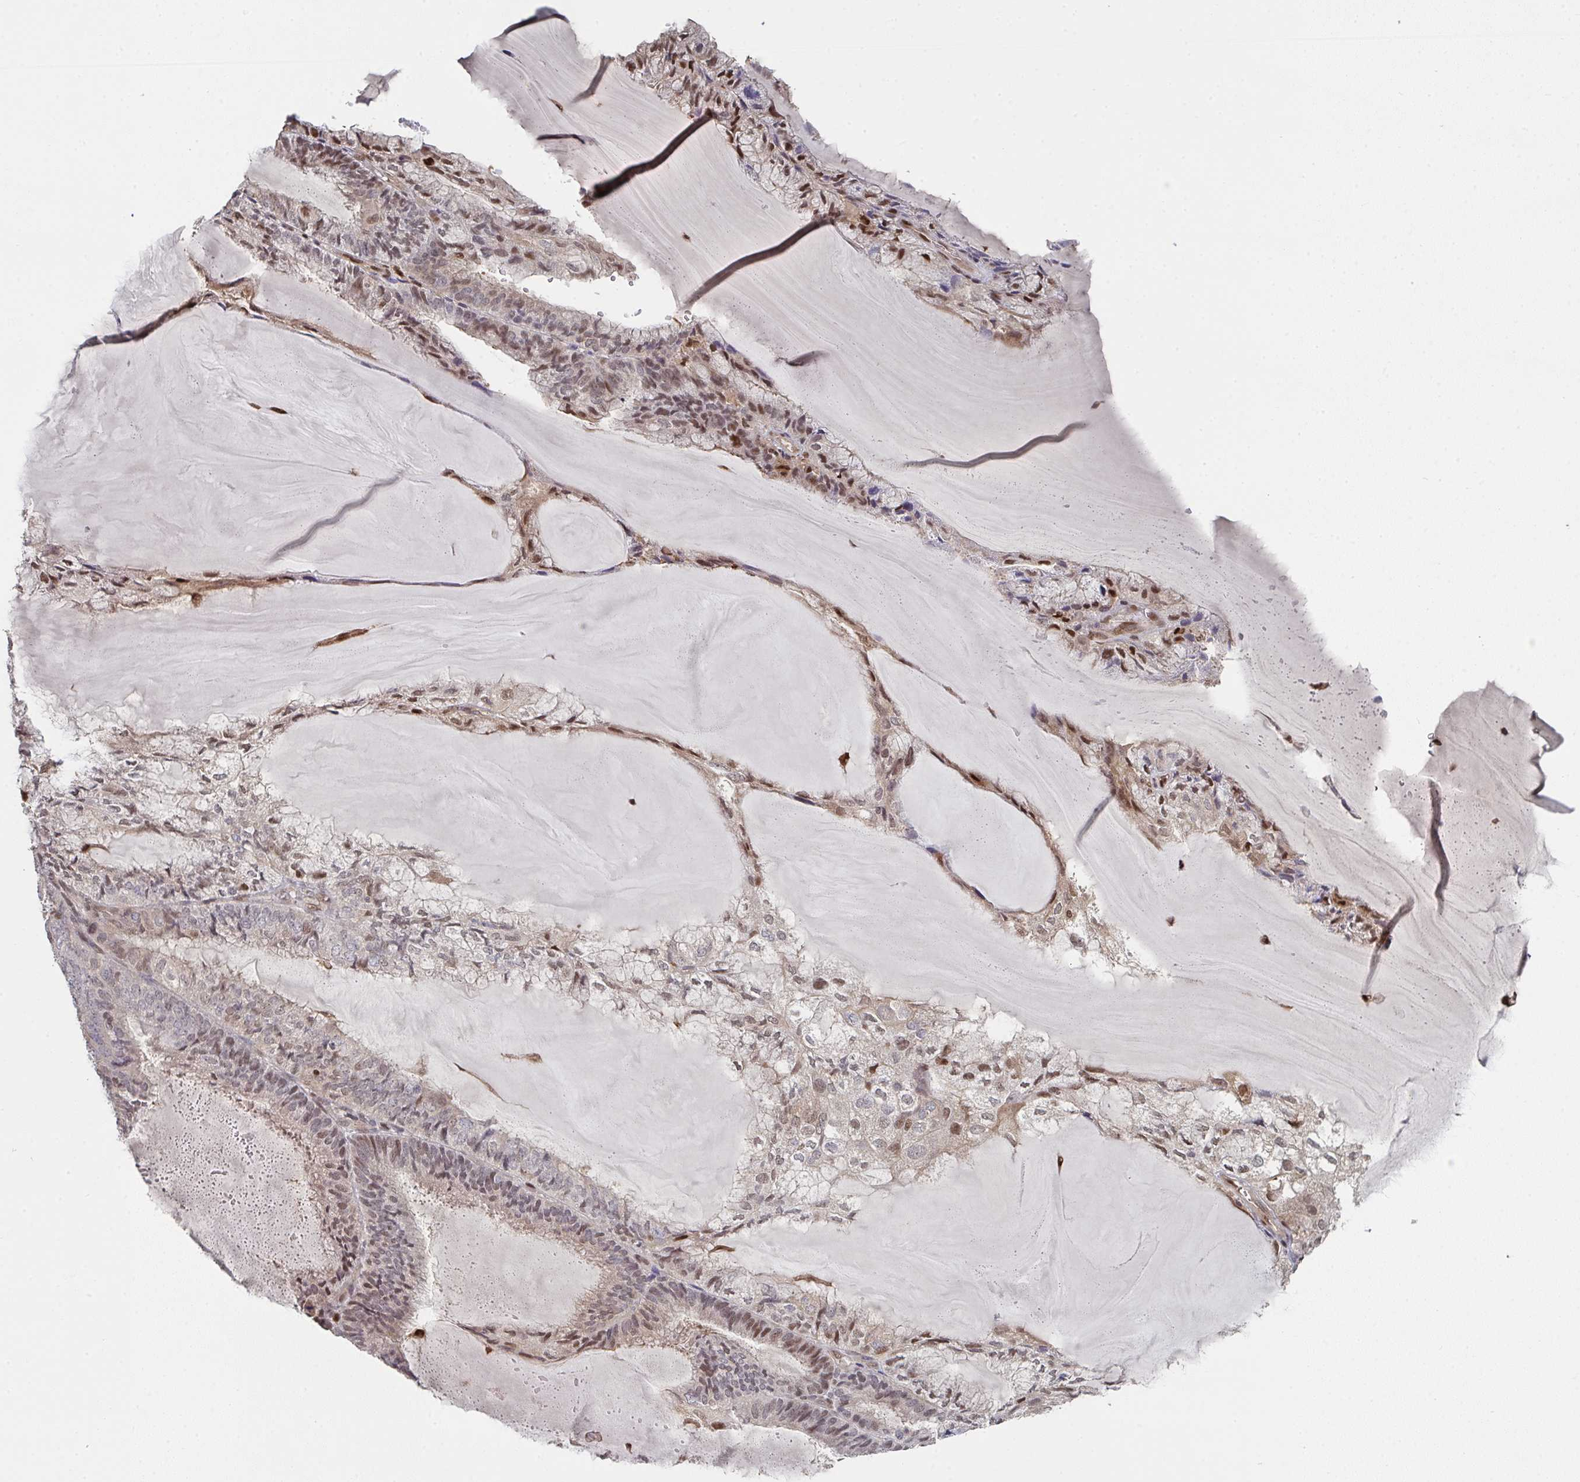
{"staining": {"intensity": "moderate", "quantity": ">75%", "location": "nuclear"}, "tissue": "endometrial cancer", "cell_type": "Tumor cells", "image_type": "cancer", "snomed": [{"axis": "morphology", "description": "Adenocarcinoma, NOS"}, {"axis": "topography", "description": "Endometrium"}], "caption": "Immunohistochemical staining of human adenocarcinoma (endometrial) demonstrates medium levels of moderate nuclear expression in about >75% of tumor cells.", "gene": "ACD", "patient": {"sex": "female", "age": 81}}